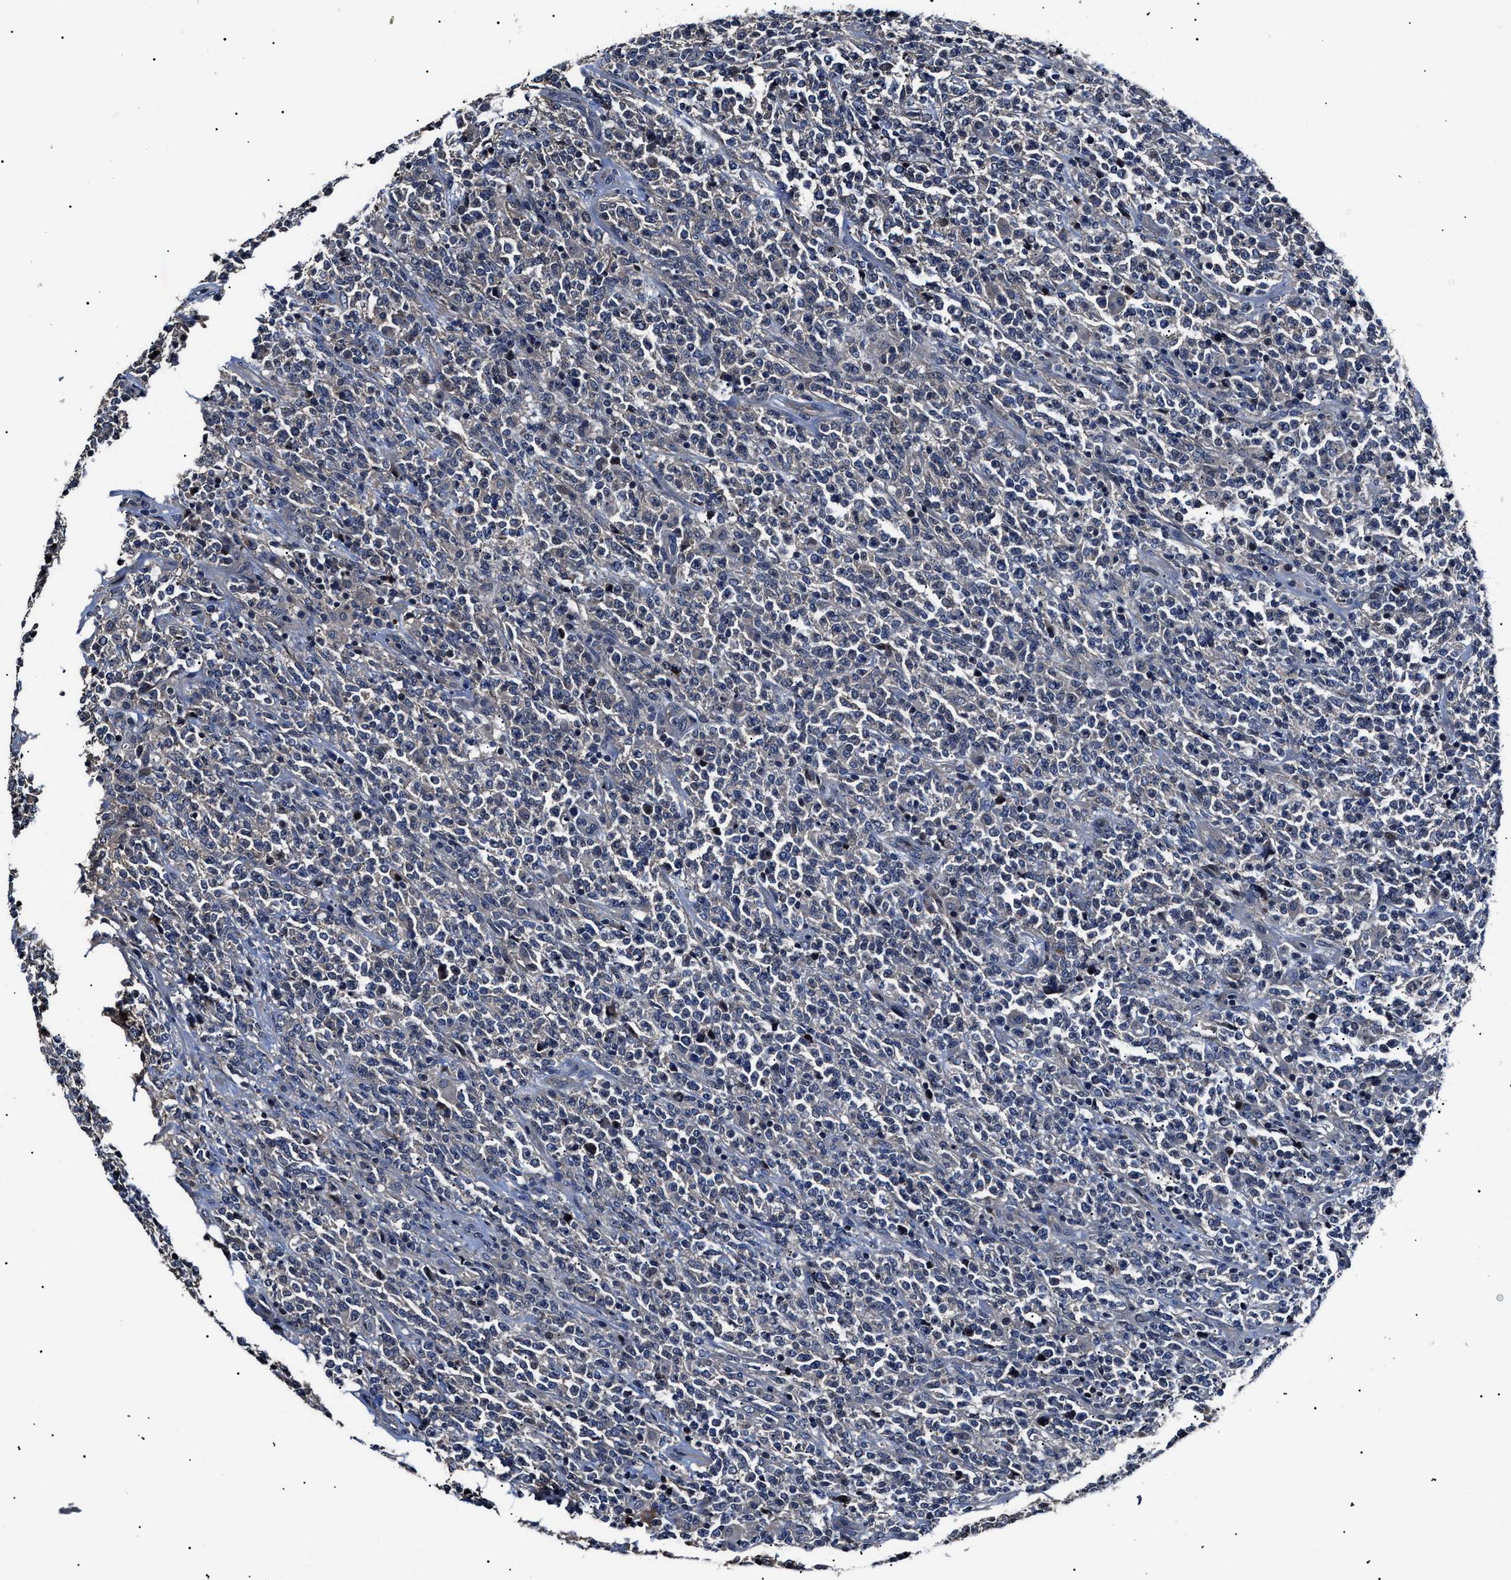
{"staining": {"intensity": "negative", "quantity": "none", "location": "none"}, "tissue": "lymphoma", "cell_type": "Tumor cells", "image_type": "cancer", "snomed": [{"axis": "morphology", "description": "Malignant lymphoma, non-Hodgkin's type, High grade"}, {"axis": "topography", "description": "Soft tissue"}], "caption": "Tumor cells are negative for brown protein staining in high-grade malignant lymphoma, non-Hodgkin's type.", "gene": "IFT81", "patient": {"sex": "male", "age": 18}}